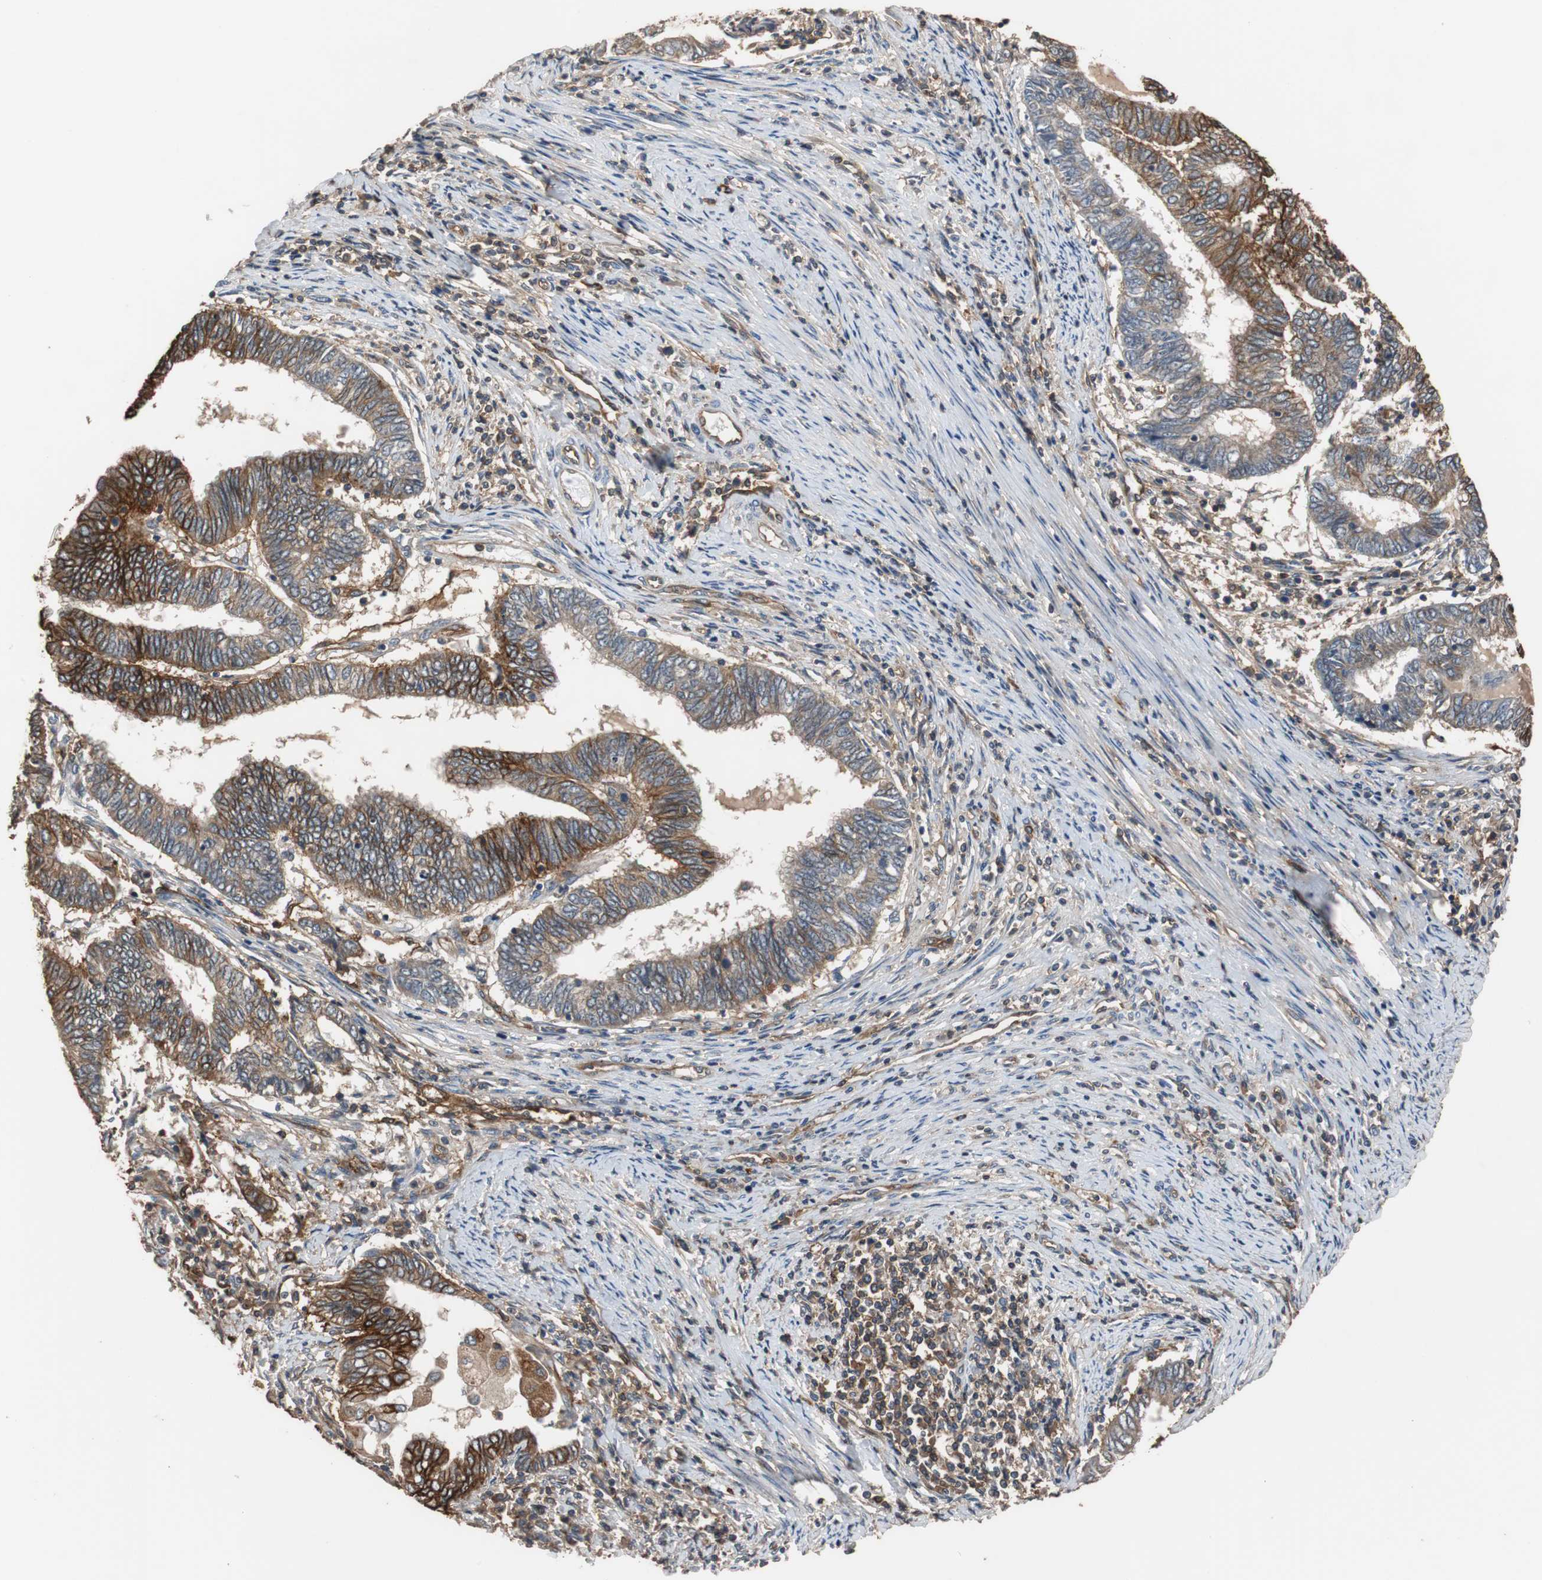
{"staining": {"intensity": "strong", "quantity": ">75%", "location": "cytoplasmic/membranous"}, "tissue": "endometrial cancer", "cell_type": "Tumor cells", "image_type": "cancer", "snomed": [{"axis": "morphology", "description": "Adenocarcinoma, NOS"}, {"axis": "topography", "description": "Uterus"}, {"axis": "topography", "description": "Endometrium"}], "caption": "This histopathology image exhibits immunohistochemistry staining of human adenocarcinoma (endometrial), with high strong cytoplasmic/membranous expression in approximately >75% of tumor cells.", "gene": "NDRG1", "patient": {"sex": "female", "age": 70}}